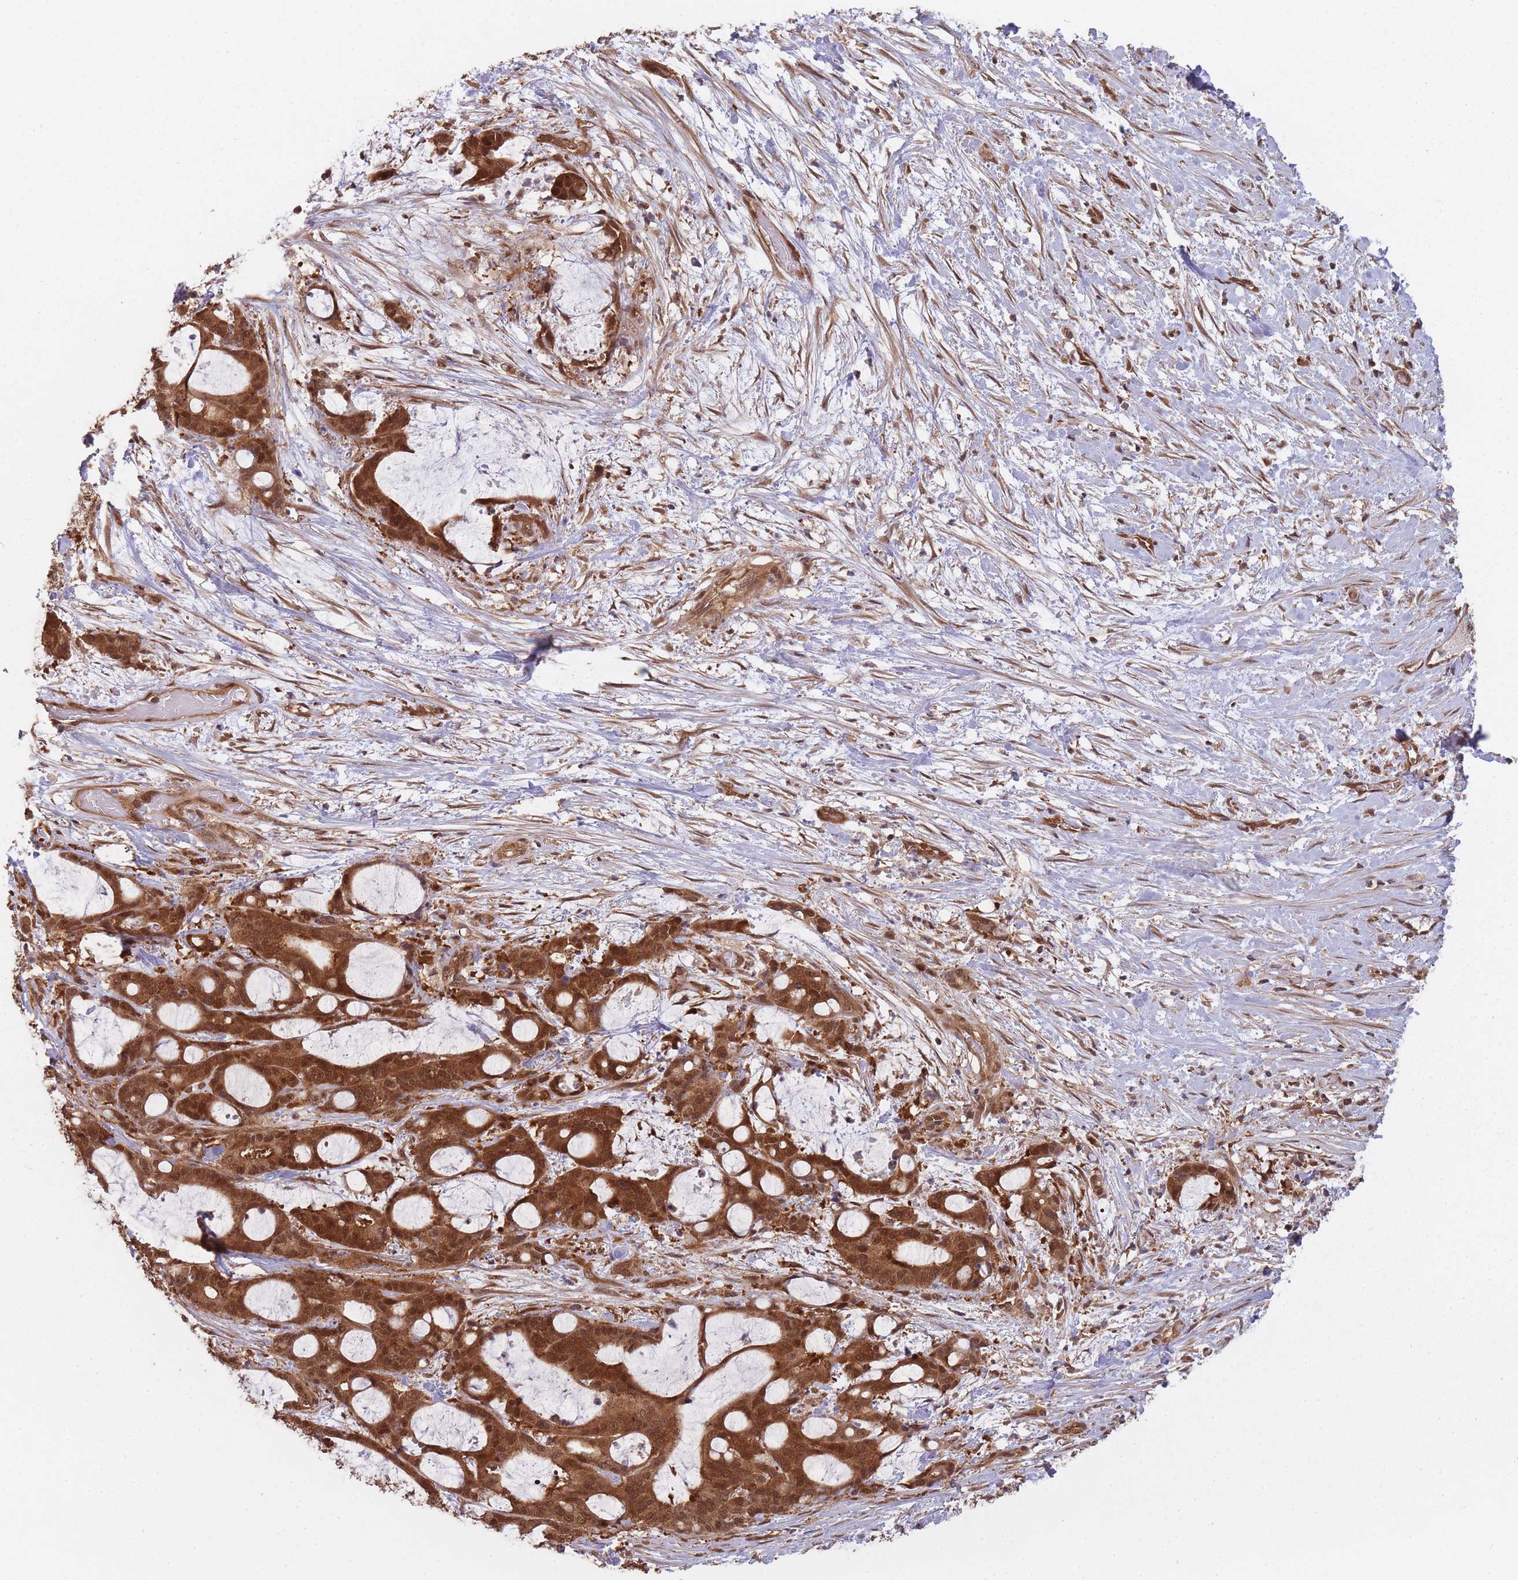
{"staining": {"intensity": "strong", "quantity": ">75%", "location": "cytoplasmic/membranous,nuclear"}, "tissue": "liver cancer", "cell_type": "Tumor cells", "image_type": "cancer", "snomed": [{"axis": "morphology", "description": "Normal tissue, NOS"}, {"axis": "morphology", "description": "Cholangiocarcinoma"}, {"axis": "topography", "description": "Liver"}, {"axis": "topography", "description": "Peripheral nerve tissue"}], "caption": "Human liver cancer stained with a brown dye reveals strong cytoplasmic/membranous and nuclear positive staining in about >75% of tumor cells.", "gene": "PPP6R3", "patient": {"sex": "female", "age": 73}}